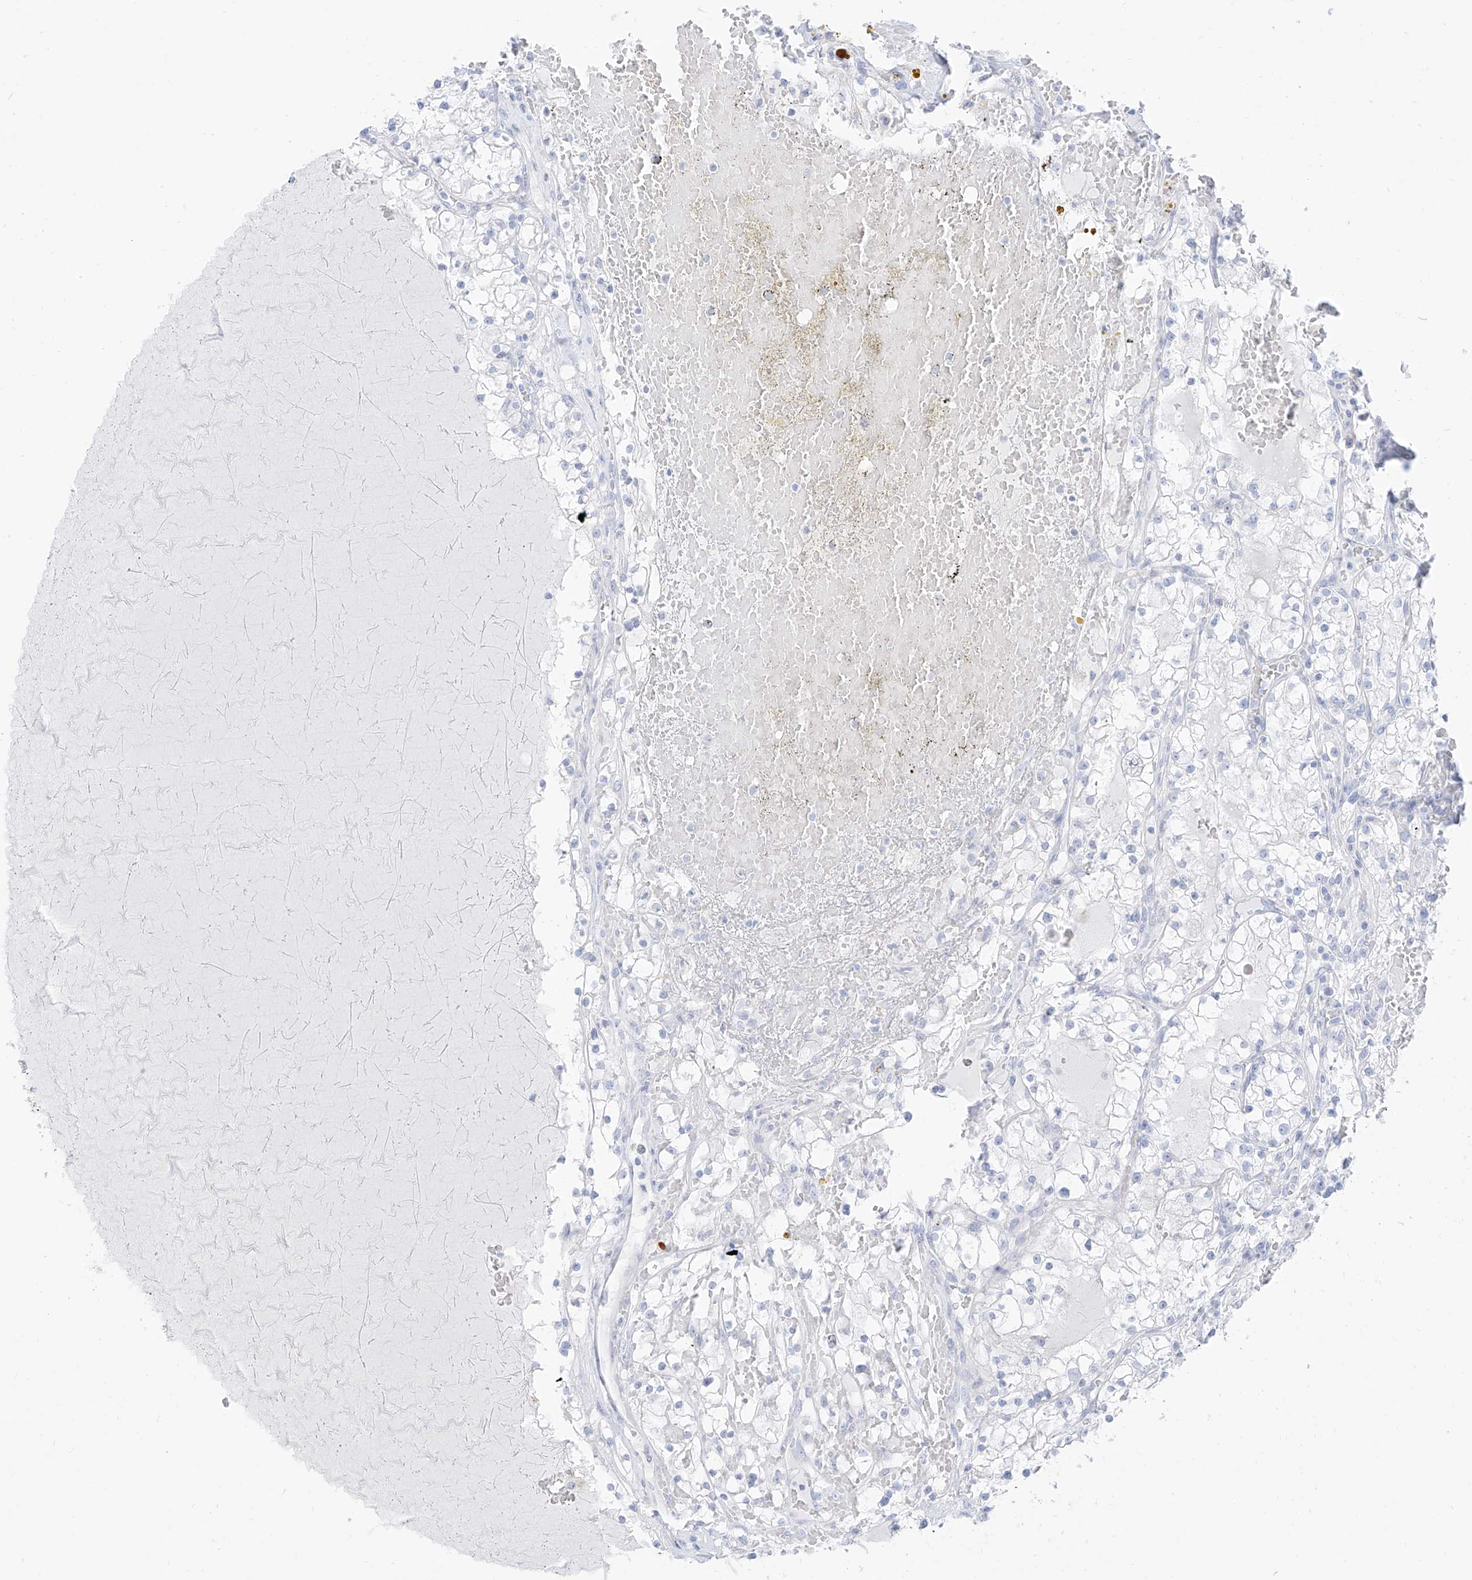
{"staining": {"intensity": "negative", "quantity": "none", "location": "none"}, "tissue": "renal cancer", "cell_type": "Tumor cells", "image_type": "cancer", "snomed": [{"axis": "morphology", "description": "Normal tissue, NOS"}, {"axis": "morphology", "description": "Adenocarcinoma, NOS"}, {"axis": "topography", "description": "Kidney"}], "caption": "This is an immunohistochemistry (IHC) histopathology image of human renal cancer. There is no staining in tumor cells.", "gene": "ARHGEF40", "patient": {"sex": "male", "age": 68}}